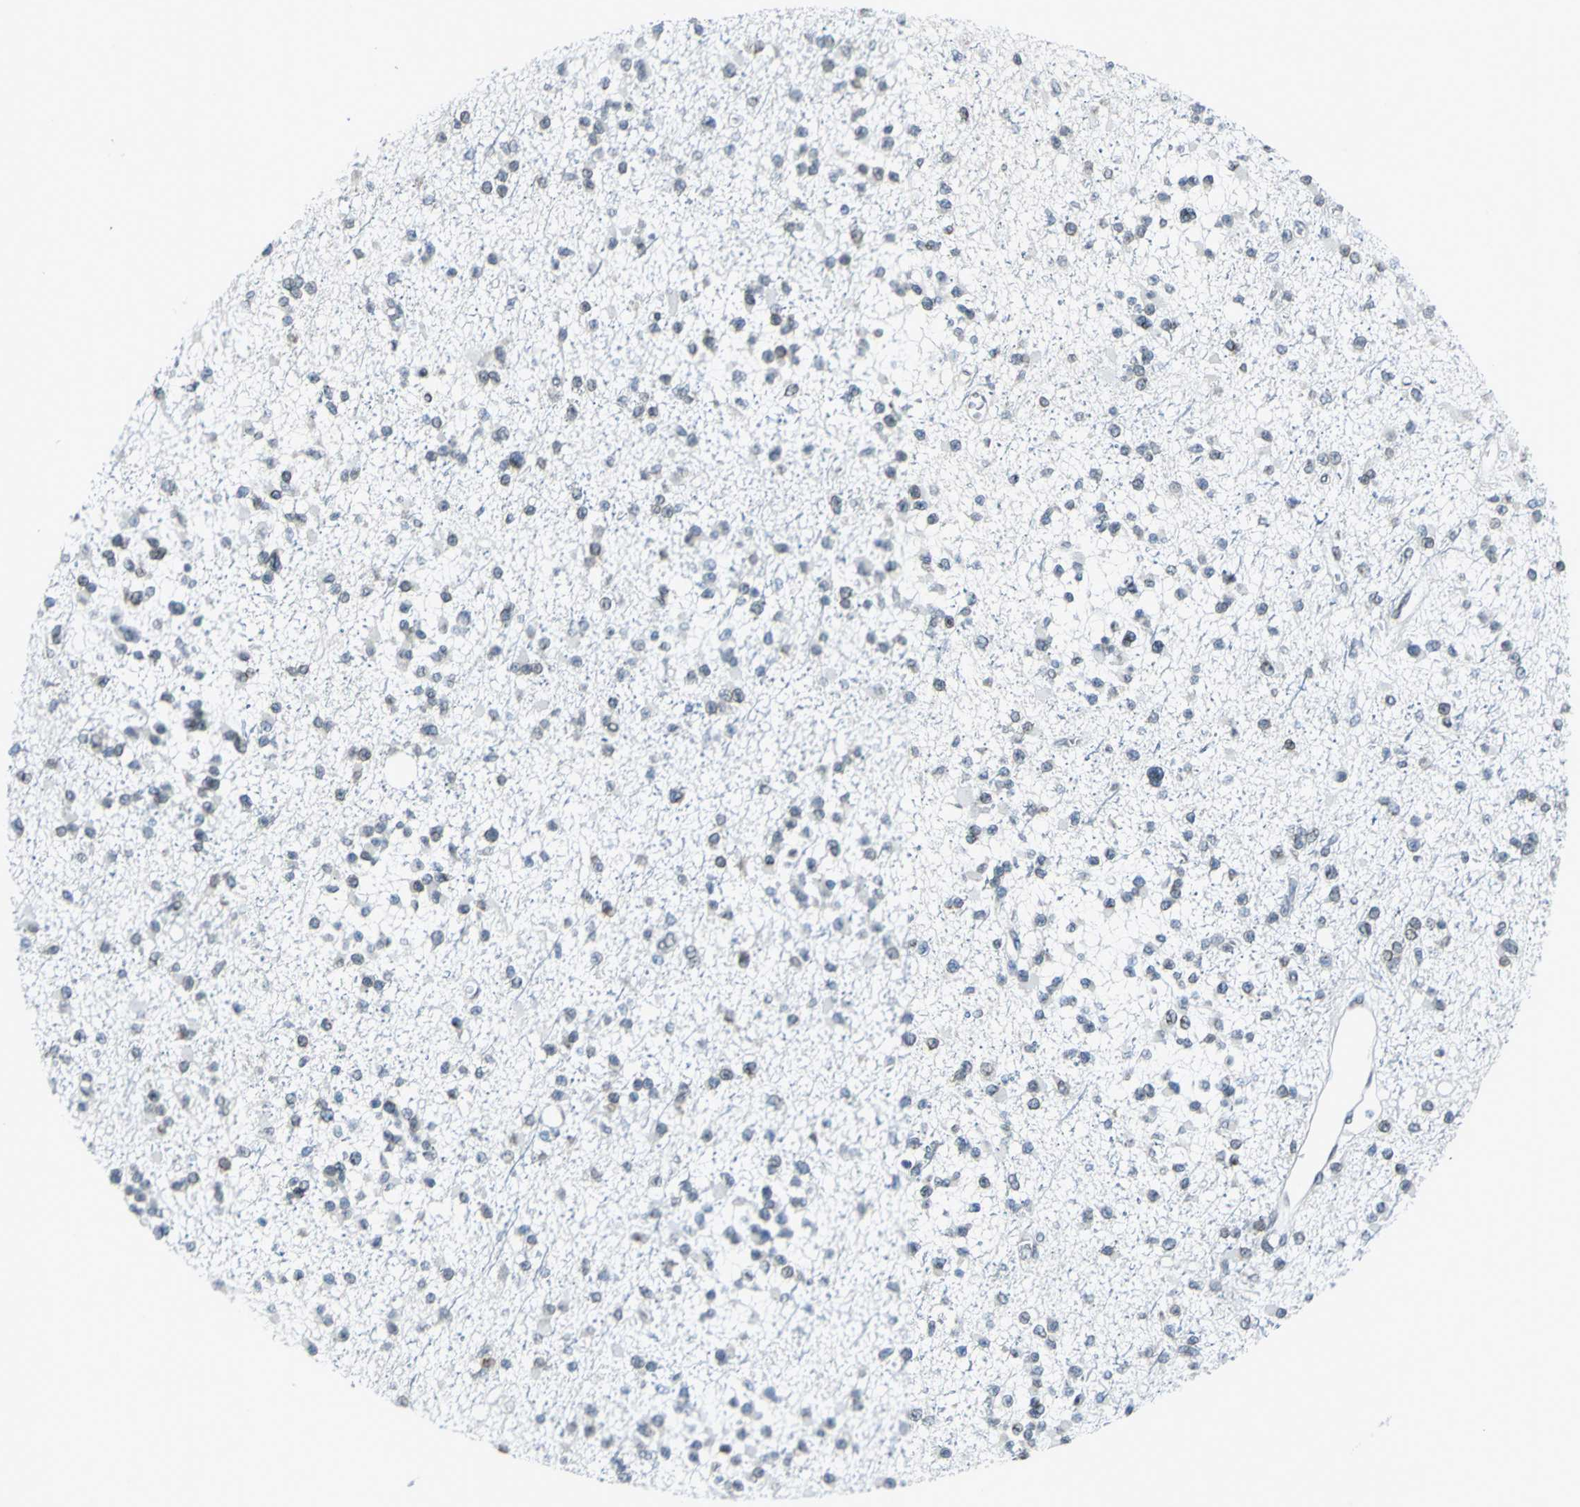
{"staining": {"intensity": "negative", "quantity": "none", "location": "none"}, "tissue": "glioma", "cell_type": "Tumor cells", "image_type": "cancer", "snomed": [{"axis": "morphology", "description": "Glioma, malignant, Low grade"}, {"axis": "topography", "description": "Brain"}], "caption": "There is no significant expression in tumor cells of glioma.", "gene": "SNUPN", "patient": {"sex": "female", "age": 22}}